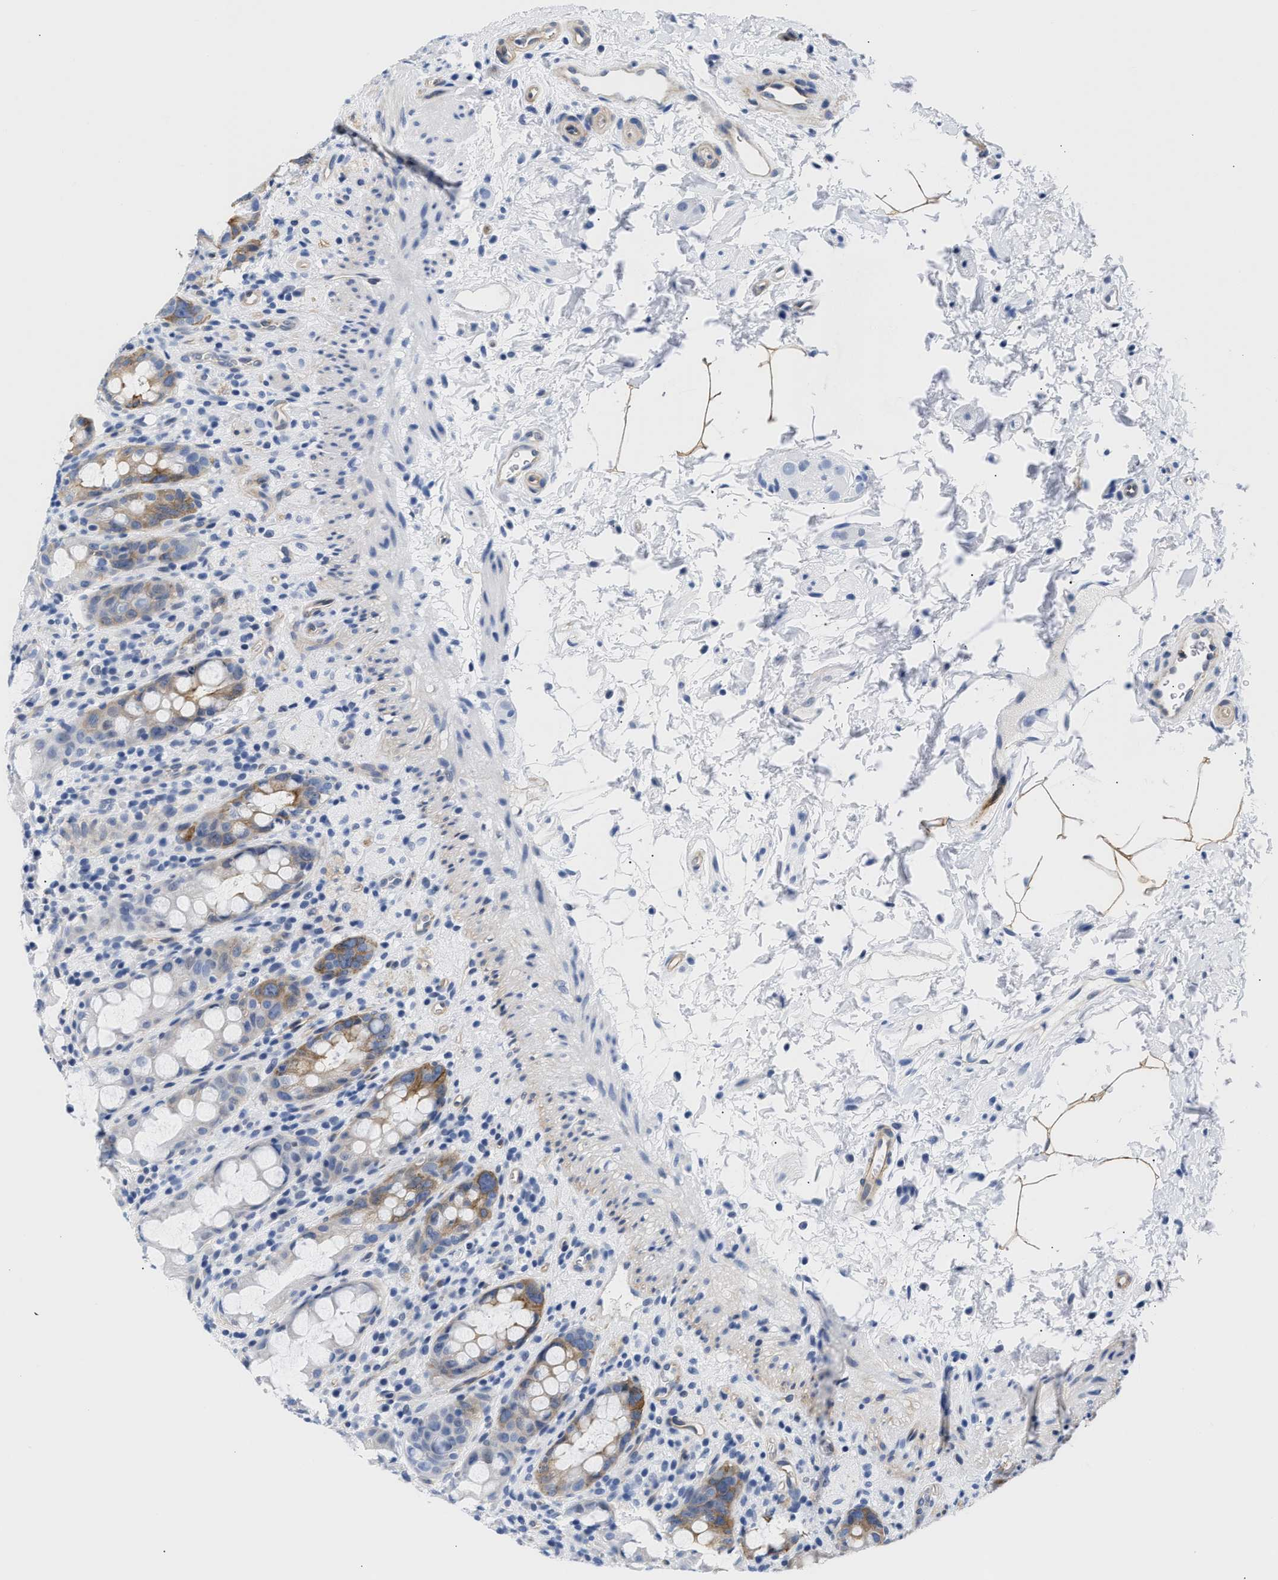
{"staining": {"intensity": "moderate", "quantity": "<25%", "location": "cytoplasmic/membranous"}, "tissue": "rectum", "cell_type": "Glandular cells", "image_type": "normal", "snomed": [{"axis": "morphology", "description": "Normal tissue, NOS"}, {"axis": "topography", "description": "Rectum"}], "caption": "Benign rectum exhibits moderate cytoplasmic/membranous positivity in about <25% of glandular cells The protein of interest is shown in brown color, while the nuclei are stained blue..", "gene": "TRIM29", "patient": {"sex": "male", "age": 44}}